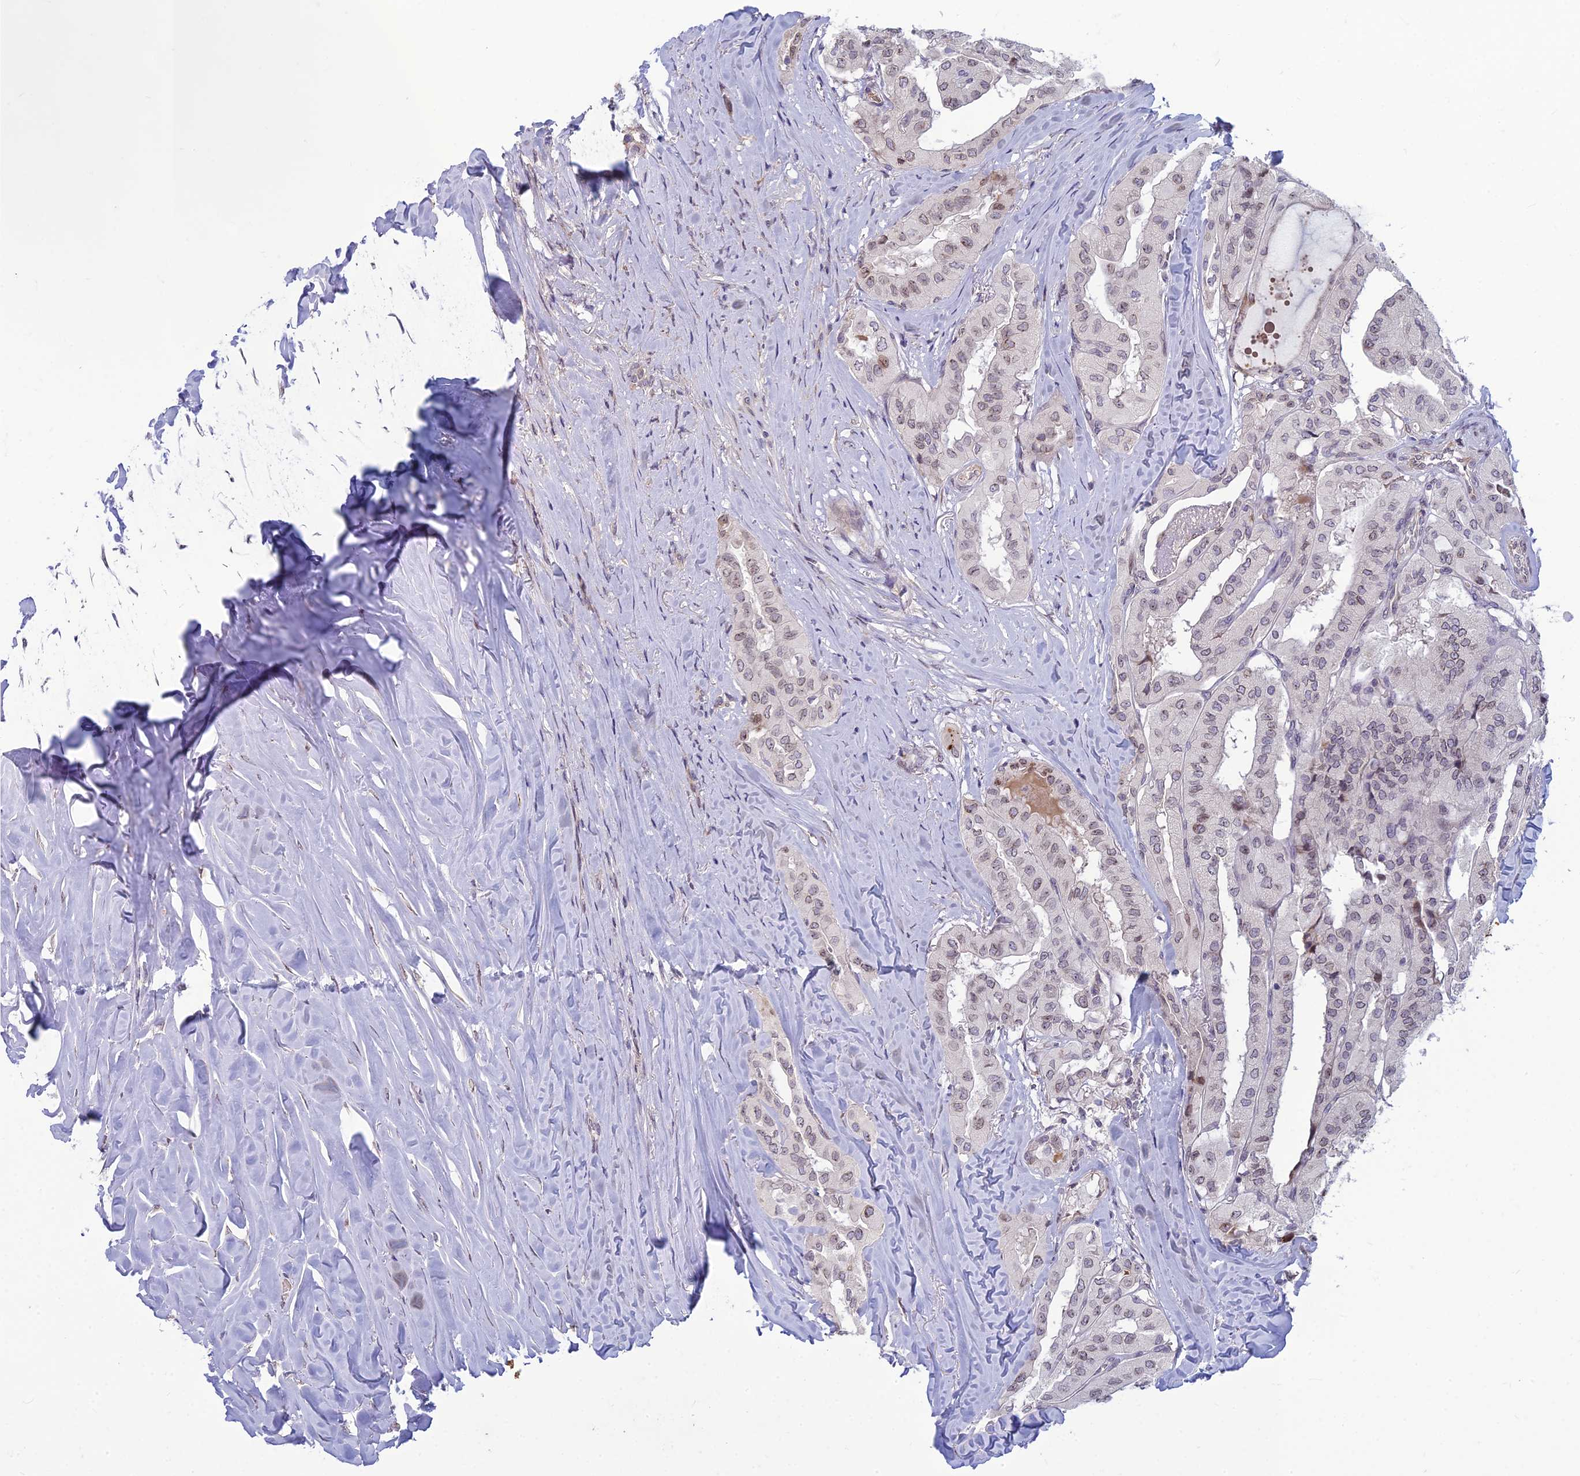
{"staining": {"intensity": "weak", "quantity": "25%-75%", "location": "nuclear"}, "tissue": "thyroid cancer", "cell_type": "Tumor cells", "image_type": "cancer", "snomed": [{"axis": "morphology", "description": "Papillary adenocarcinoma, NOS"}, {"axis": "topography", "description": "Thyroid gland"}], "caption": "Thyroid cancer tissue demonstrates weak nuclear positivity in approximately 25%-75% of tumor cells", "gene": "DTX2", "patient": {"sex": "female", "age": 59}}